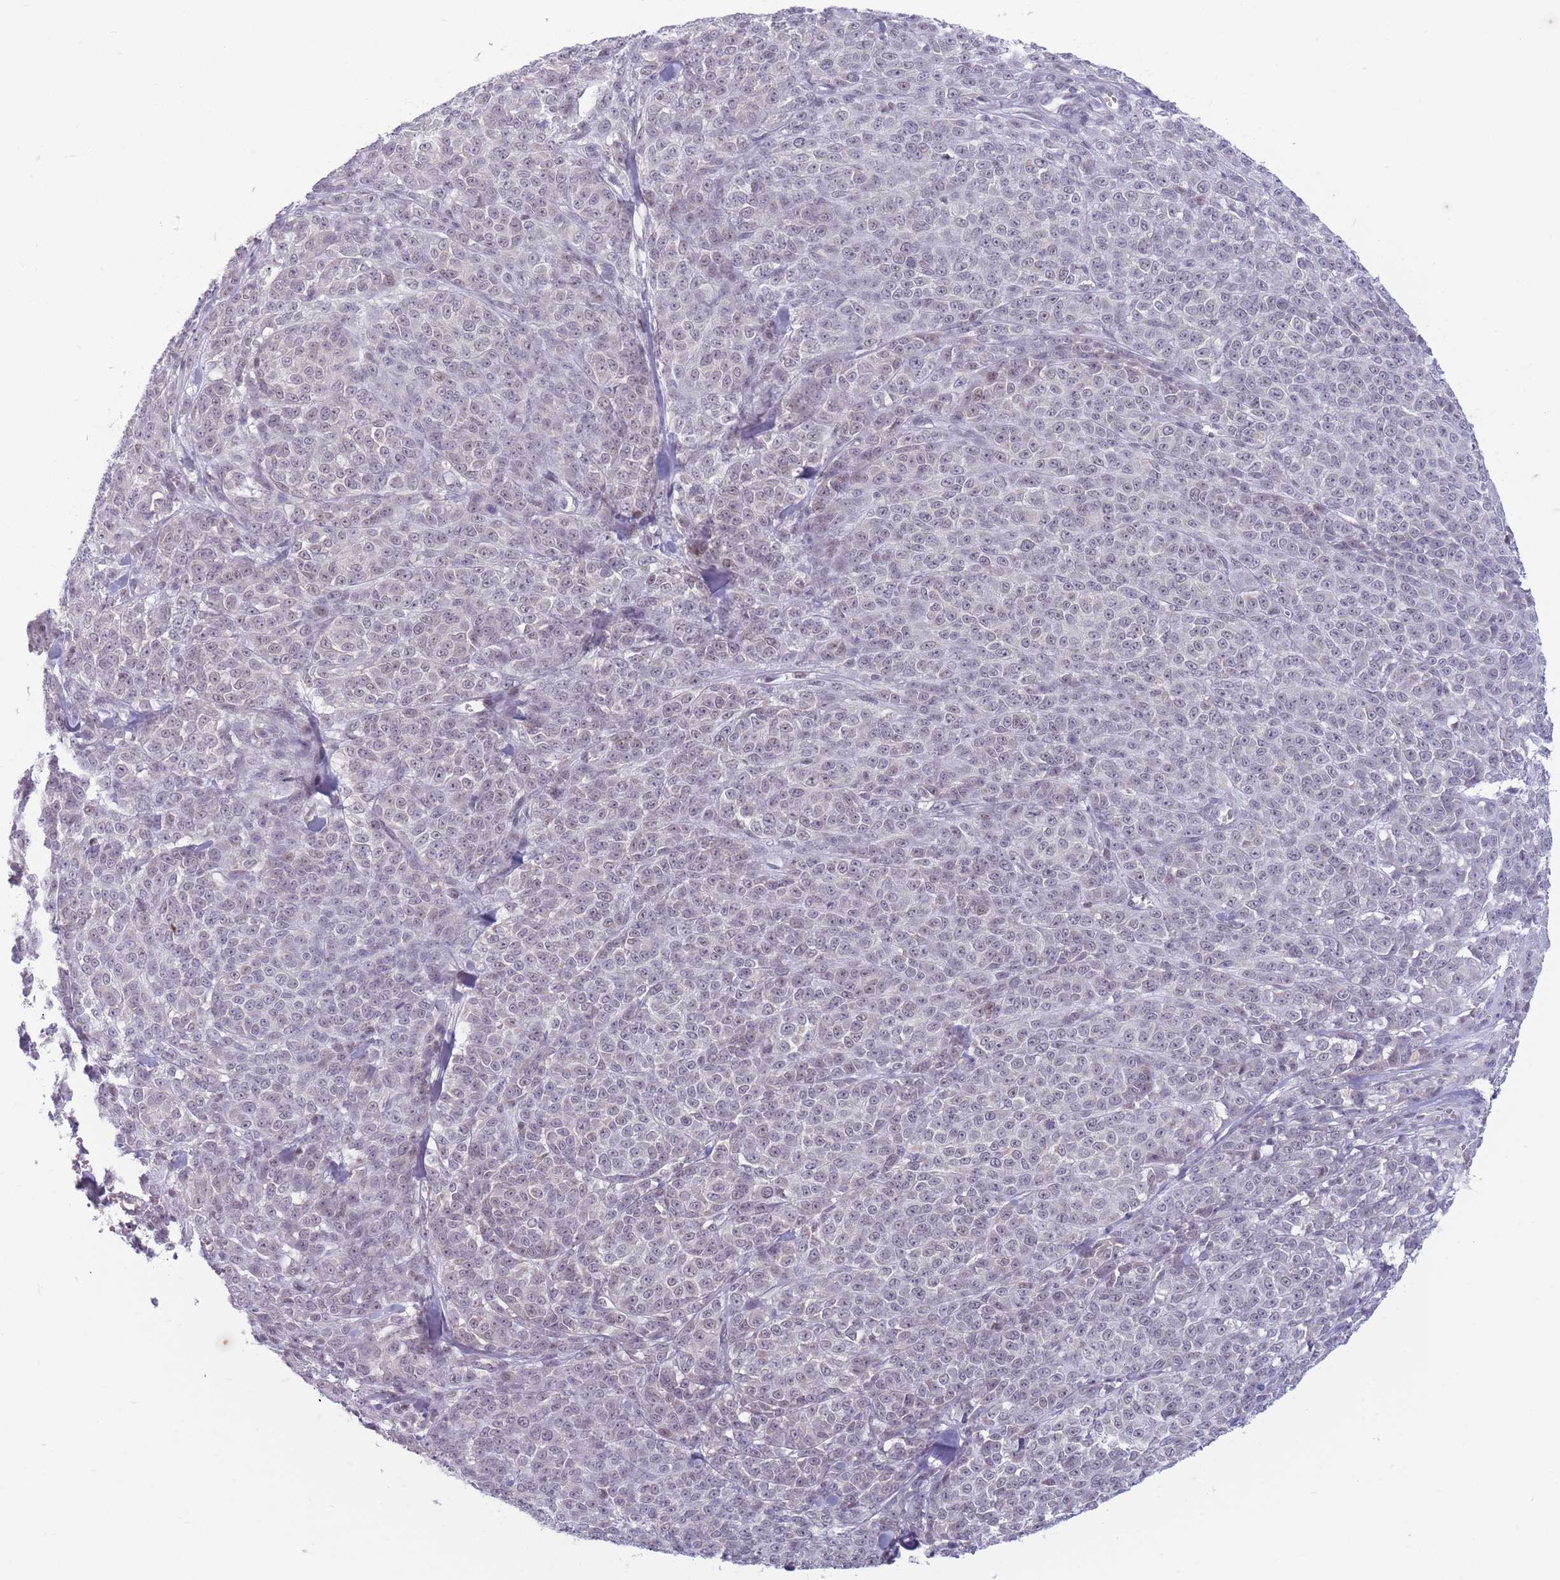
{"staining": {"intensity": "weak", "quantity": "<25%", "location": "nuclear"}, "tissue": "melanoma", "cell_type": "Tumor cells", "image_type": "cancer", "snomed": [{"axis": "morphology", "description": "Normal tissue, NOS"}, {"axis": "morphology", "description": "Malignant melanoma, NOS"}, {"axis": "topography", "description": "Skin"}], "caption": "There is no significant staining in tumor cells of malignant melanoma.", "gene": "ARID3B", "patient": {"sex": "female", "age": 34}}